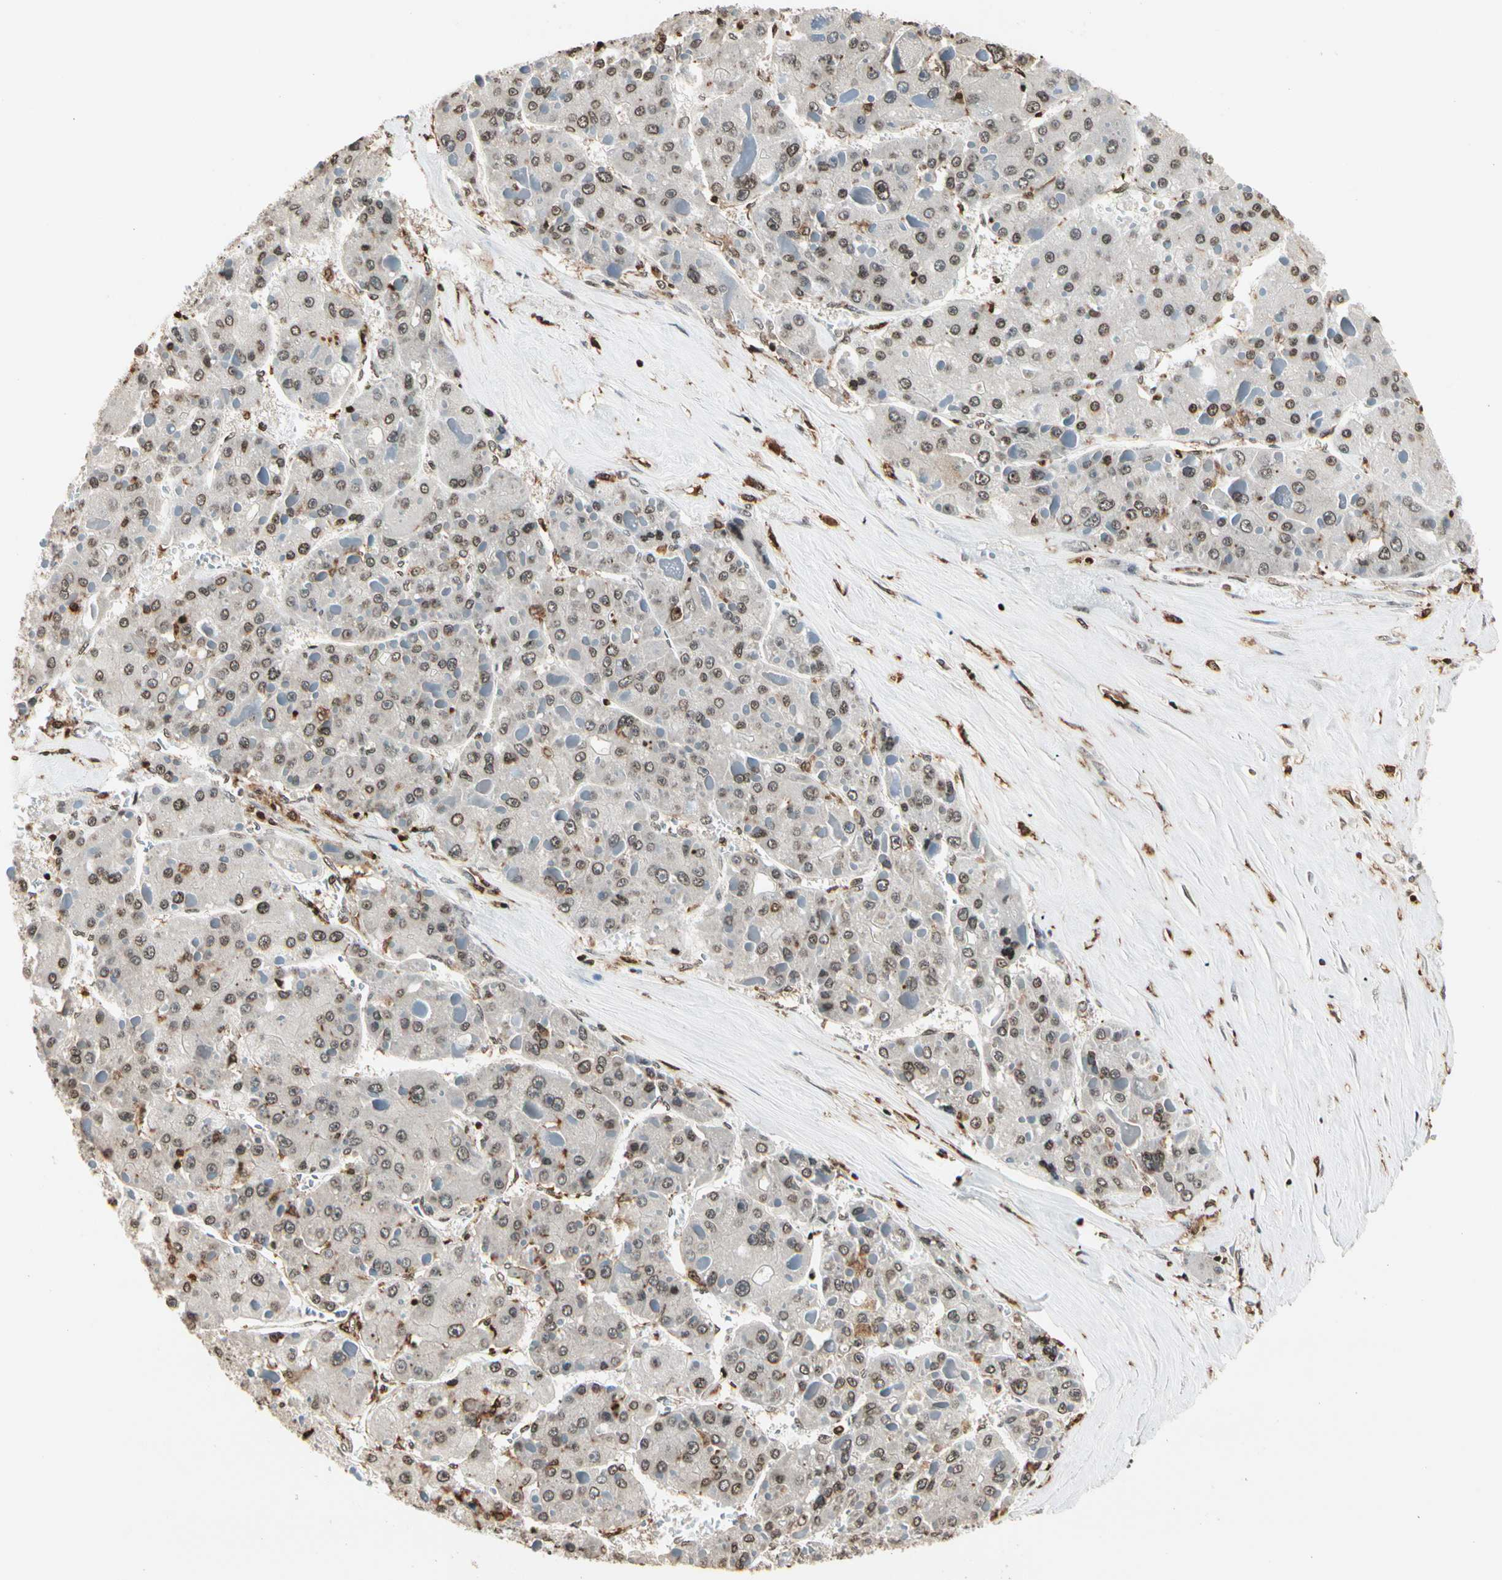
{"staining": {"intensity": "weak", "quantity": ">75%", "location": "cytoplasmic/membranous,nuclear"}, "tissue": "liver cancer", "cell_type": "Tumor cells", "image_type": "cancer", "snomed": [{"axis": "morphology", "description": "Carcinoma, Hepatocellular, NOS"}, {"axis": "topography", "description": "Liver"}], "caption": "Tumor cells show weak cytoplasmic/membranous and nuclear expression in approximately >75% of cells in hepatocellular carcinoma (liver).", "gene": "FER", "patient": {"sex": "female", "age": 73}}